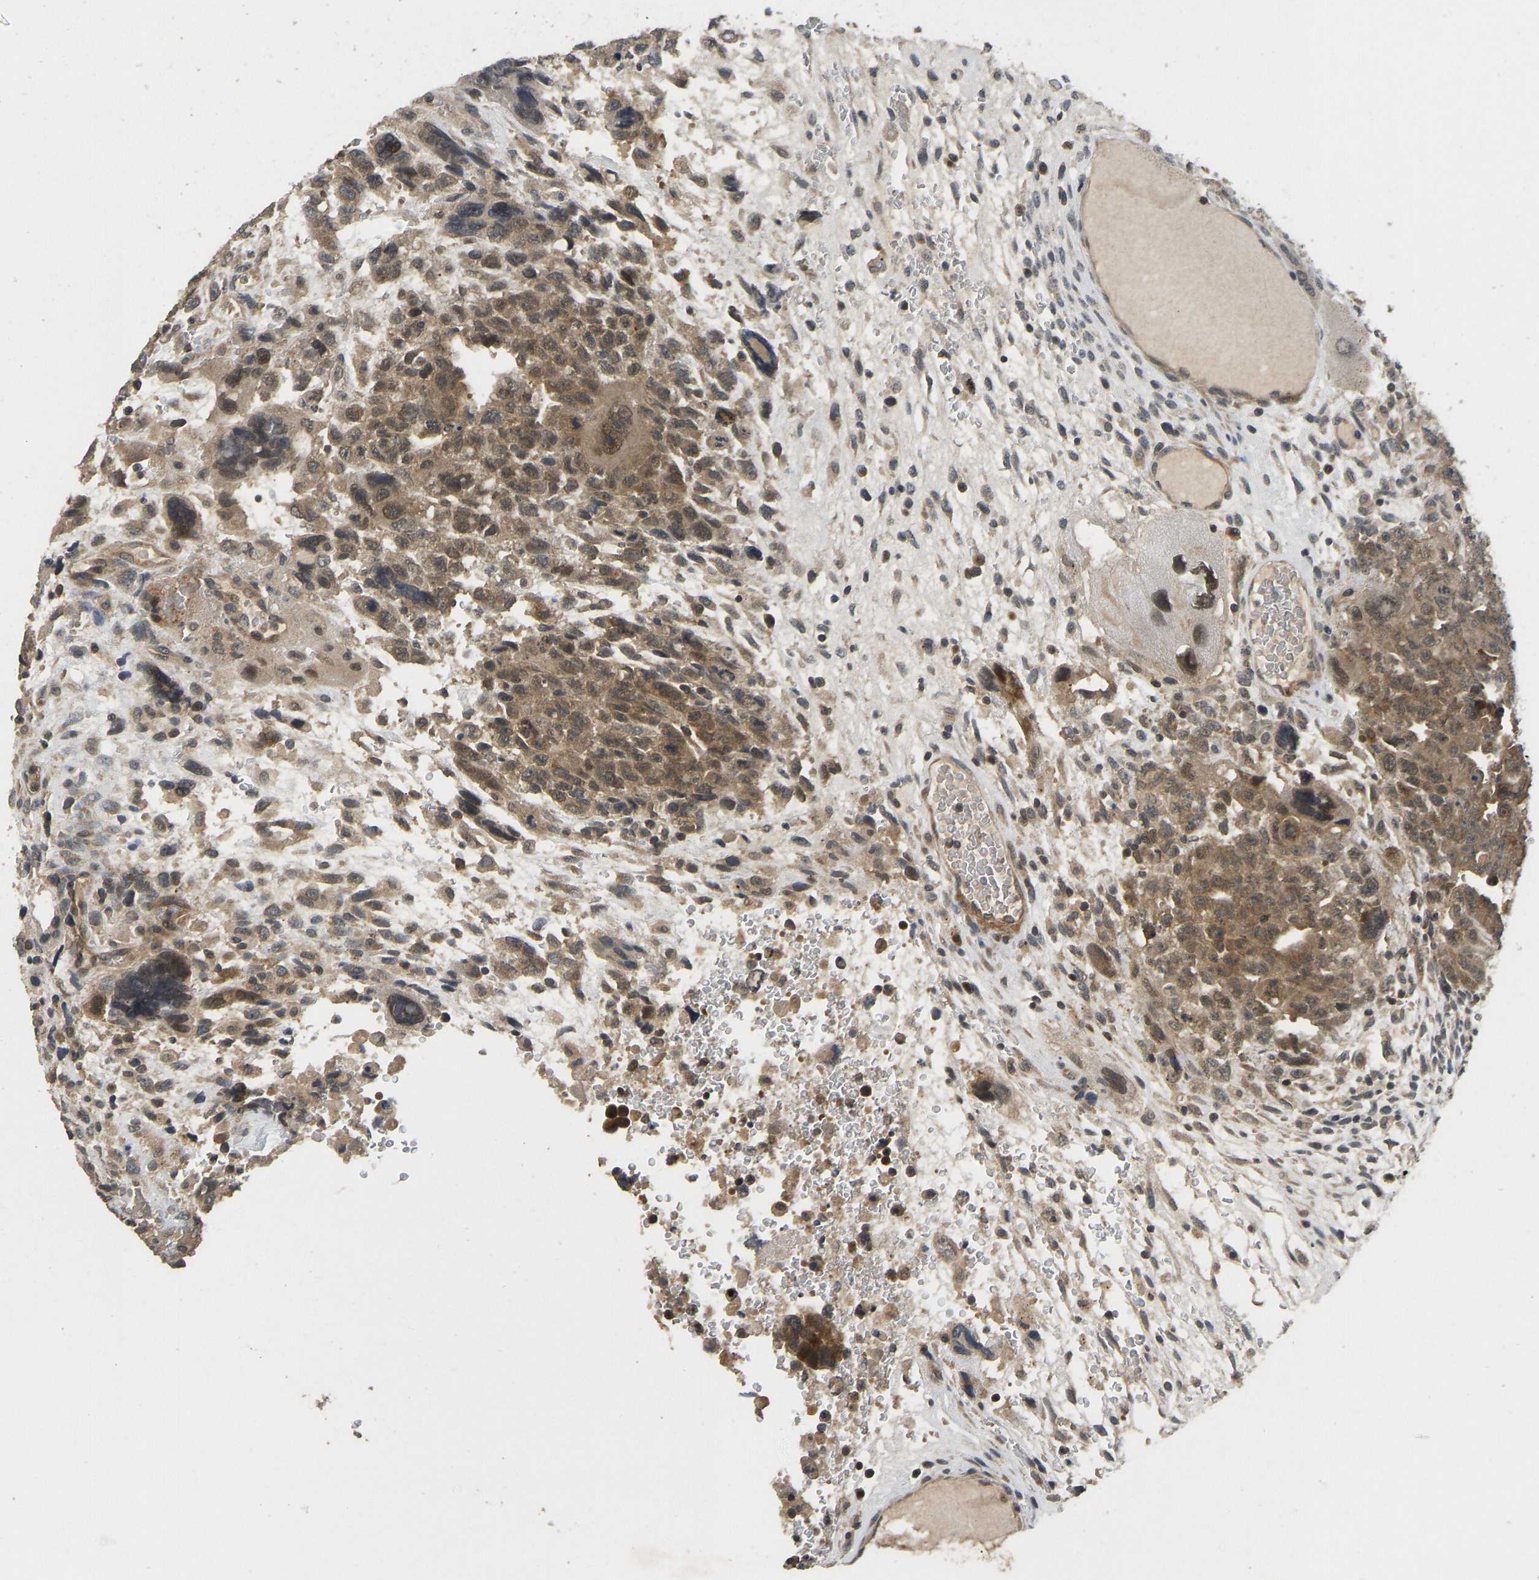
{"staining": {"intensity": "moderate", "quantity": ">75%", "location": "cytoplasmic/membranous"}, "tissue": "testis cancer", "cell_type": "Tumor cells", "image_type": "cancer", "snomed": [{"axis": "morphology", "description": "Carcinoma, Embryonal, NOS"}, {"axis": "topography", "description": "Testis"}], "caption": "Embryonal carcinoma (testis) tissue exhibits moderate cytoplasmic/membranous expression in approximately >75% of tumor cells", "gene": "NDRG3", "patient": {"sex": "male", "age": 28}}